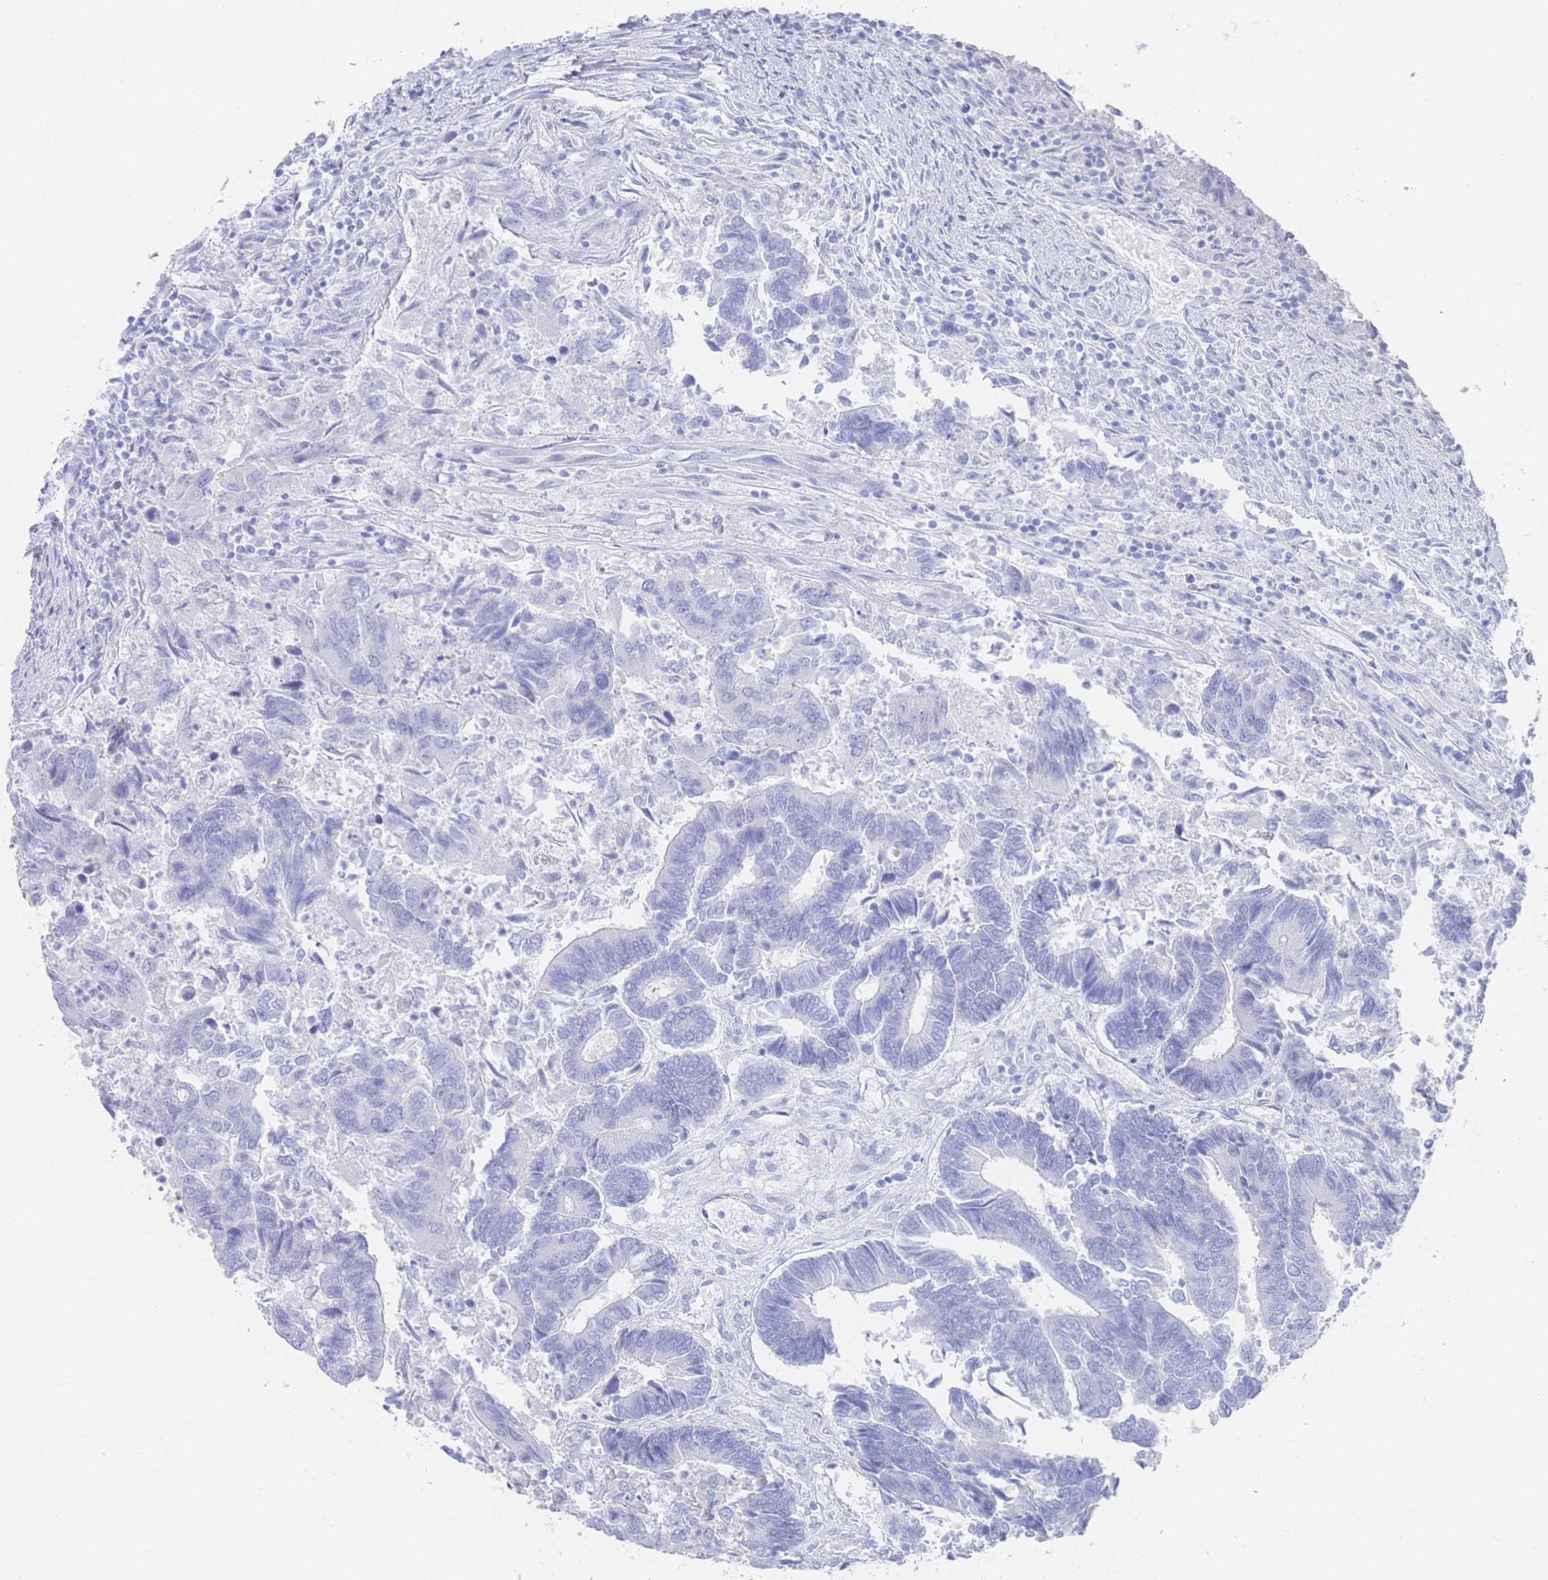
{"staining": {"intensity": "negative", "quantity": "none", "location": "none"}, "tissue": "colorectal cancer", "cell_type": "Tumor cells", "image_type": "cancer", "snomed": [{"axis": "morphology", "description": "Adenocarcinoma, NOS"}, {"axis": "topography", "description": "Colon"}], "caption": "An immunohistochemistry photomicrograph of colorectal cancer is shown. There is no staining in tumor cells of colorectal cancer.", "gene": "LRRC37A", "patient": {"sex": "female", "age": 67}}